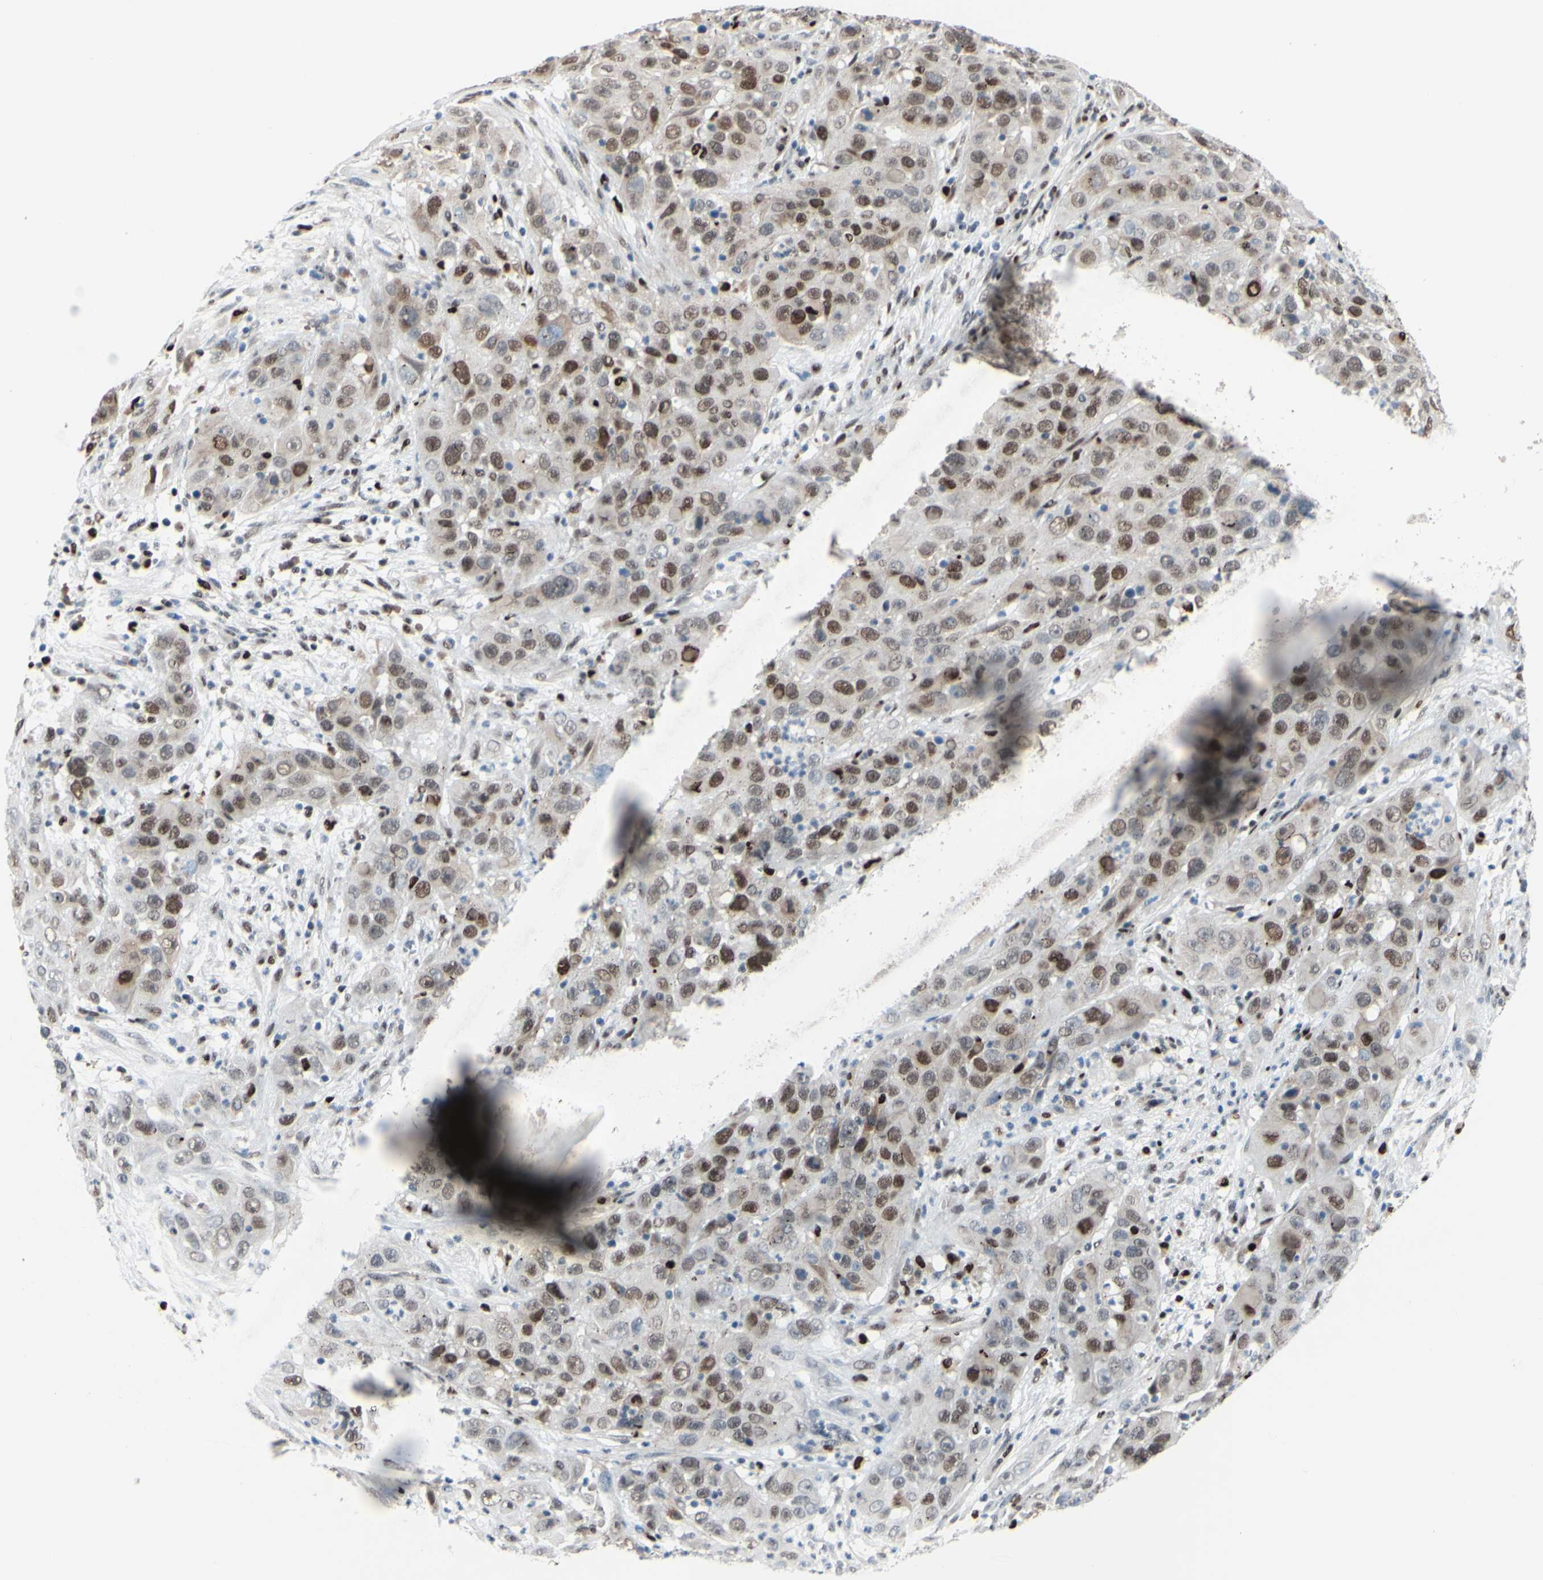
{"staining": {"intensity": "weak", "quantity": ">75%", "location": "cytoplasmic/membranous,nuclear"}, "tissue": "cervical cancer", "cell_type": "Tumor cells", "image_type": "cancer", "snomed": [{"axis": "morphology", "description": "Squamous cell carcinoma, NOS"}, {"axis": "topography", "description": "Cervix"}], "caption": "Brown immunohistochemical staining in human cervical squamous cell carcinoma exhibits weak cytoplasmic/membranous and nuclear staining in approximately >75% of tumor cells.", "gene": "EED", "patient": {"sex": "female", "age": 32}}